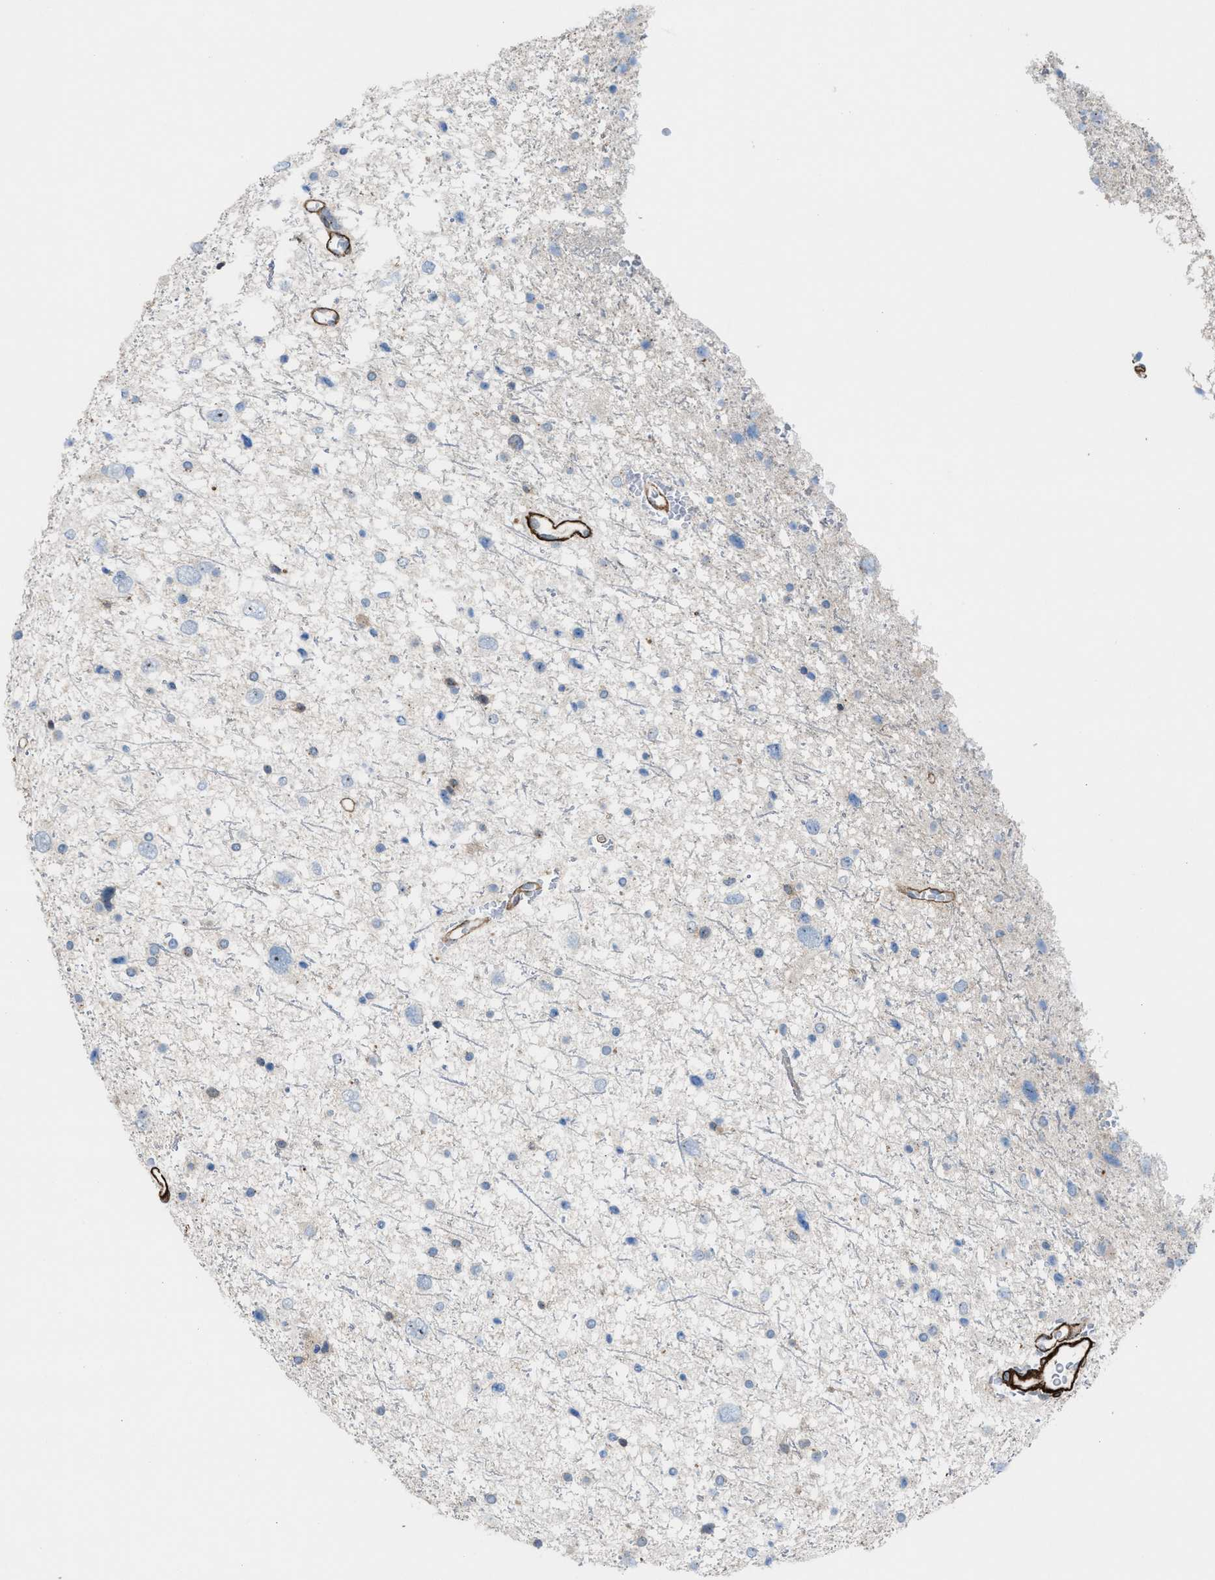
{"staining": {"intensity": "negative", "quantity": "none", "location": "none"}, "tissue": "glioma", "cell_type": "Tumor cells", "image_type": "cancer", "snomed": [{"axis": "morphology", "description": "Glioma, malignant, Low grade"}, {"axis": "topography", "description": "Brain"}], "caption": "A high-resolution image shows immunohistochemistry (IHC) staining of glioma, which demonstrates no significant staining in tumor cells.", "gene": "NQO2", "patient": {"sex": "female", "age": 37}}